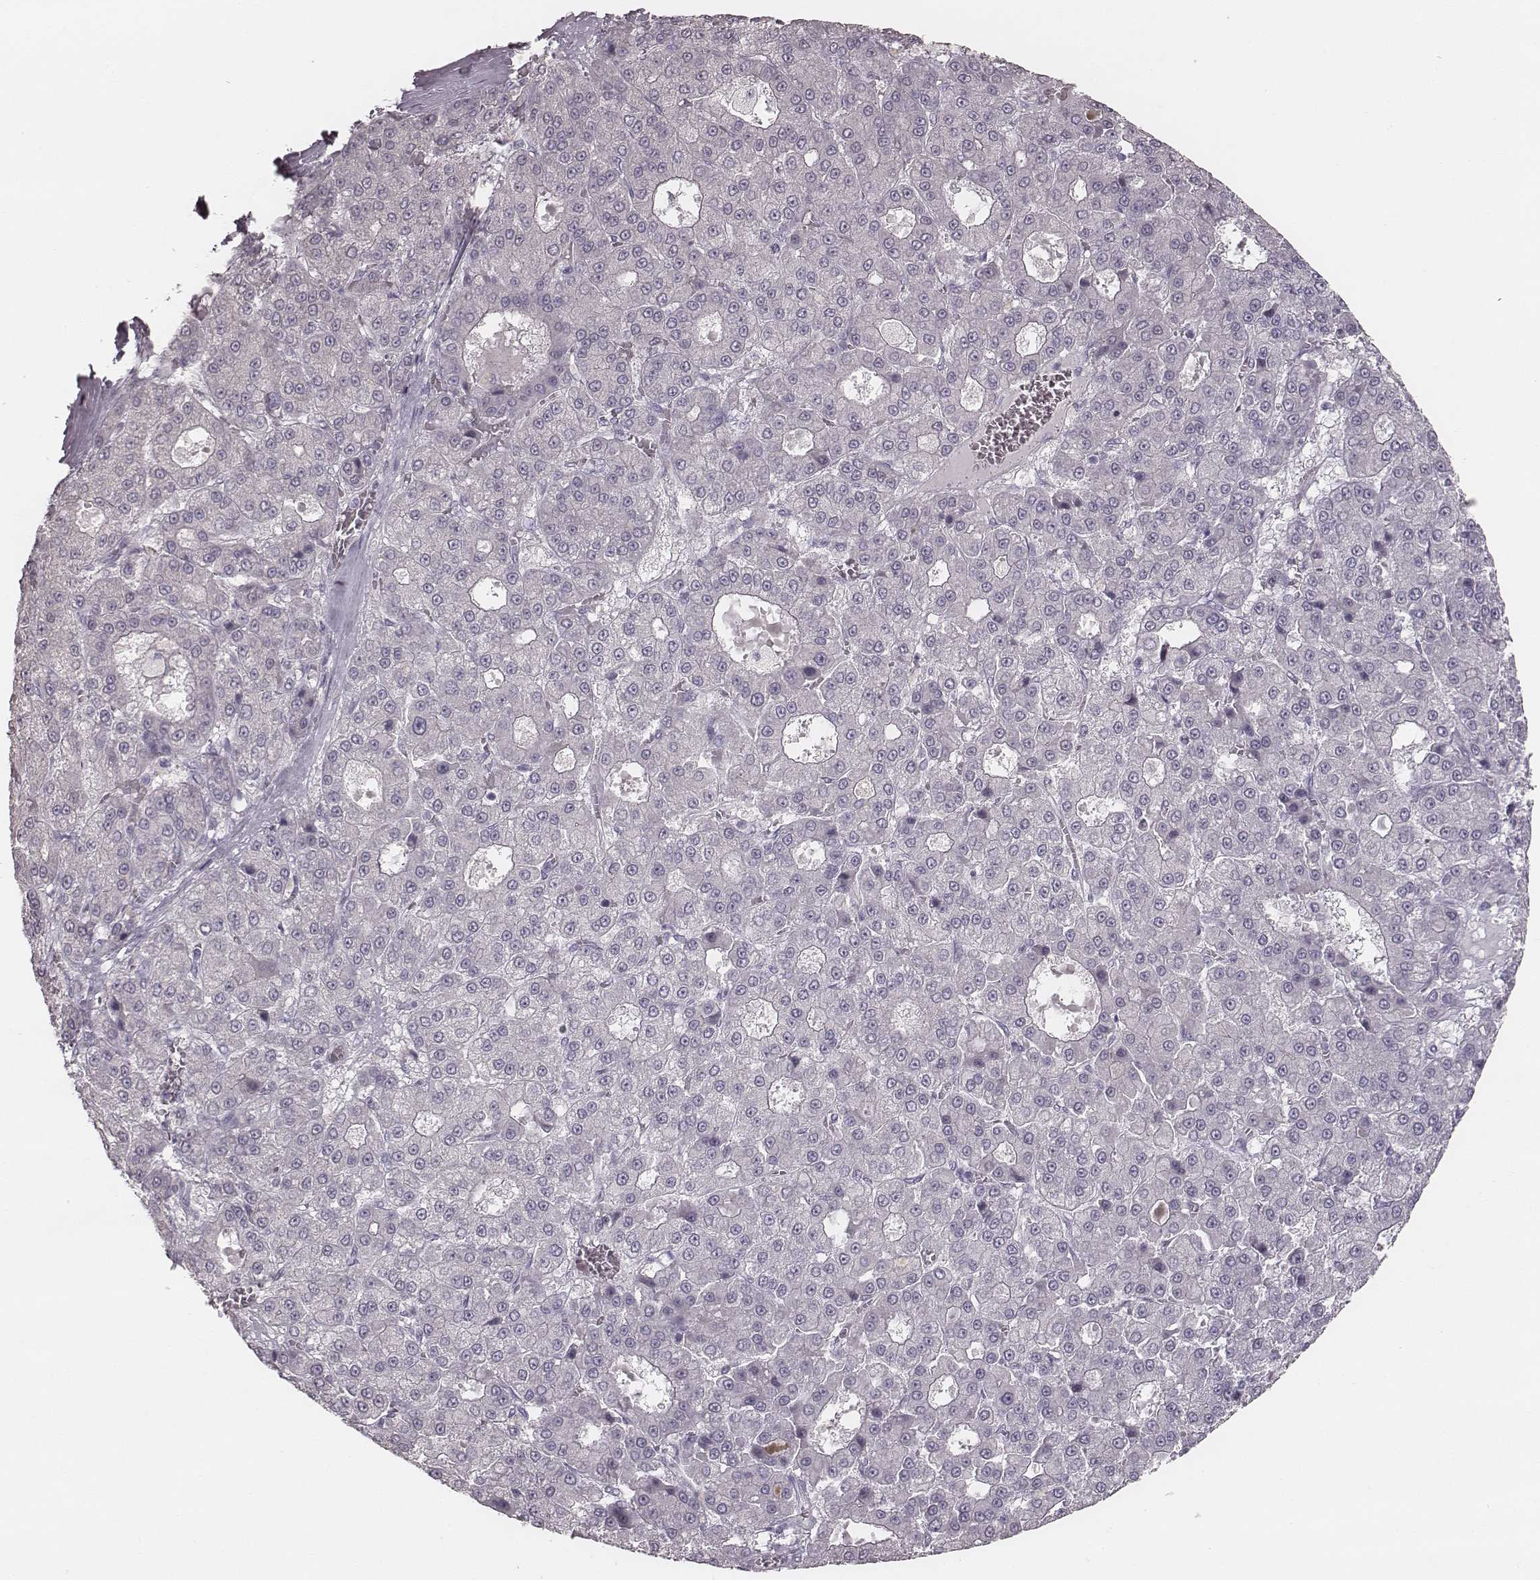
{"staining": {"intensity": "negative", "quantity": "none", "location": "none"}, "tissue": "liver cancer", "cell_type": "Tumor cells", "image_type": "cancer", "snomed": [{"axis": "morphology", "description": "Carcinoma, Hepatocellular, NOS"}, {"axis": "topography", "description": "Liver"}], "caption": "Micrograph shows no protein staining in tumor cells of liver cancer tissue.", "gene": "ZP4", "patient": {"sex": "male", "age": 70}}